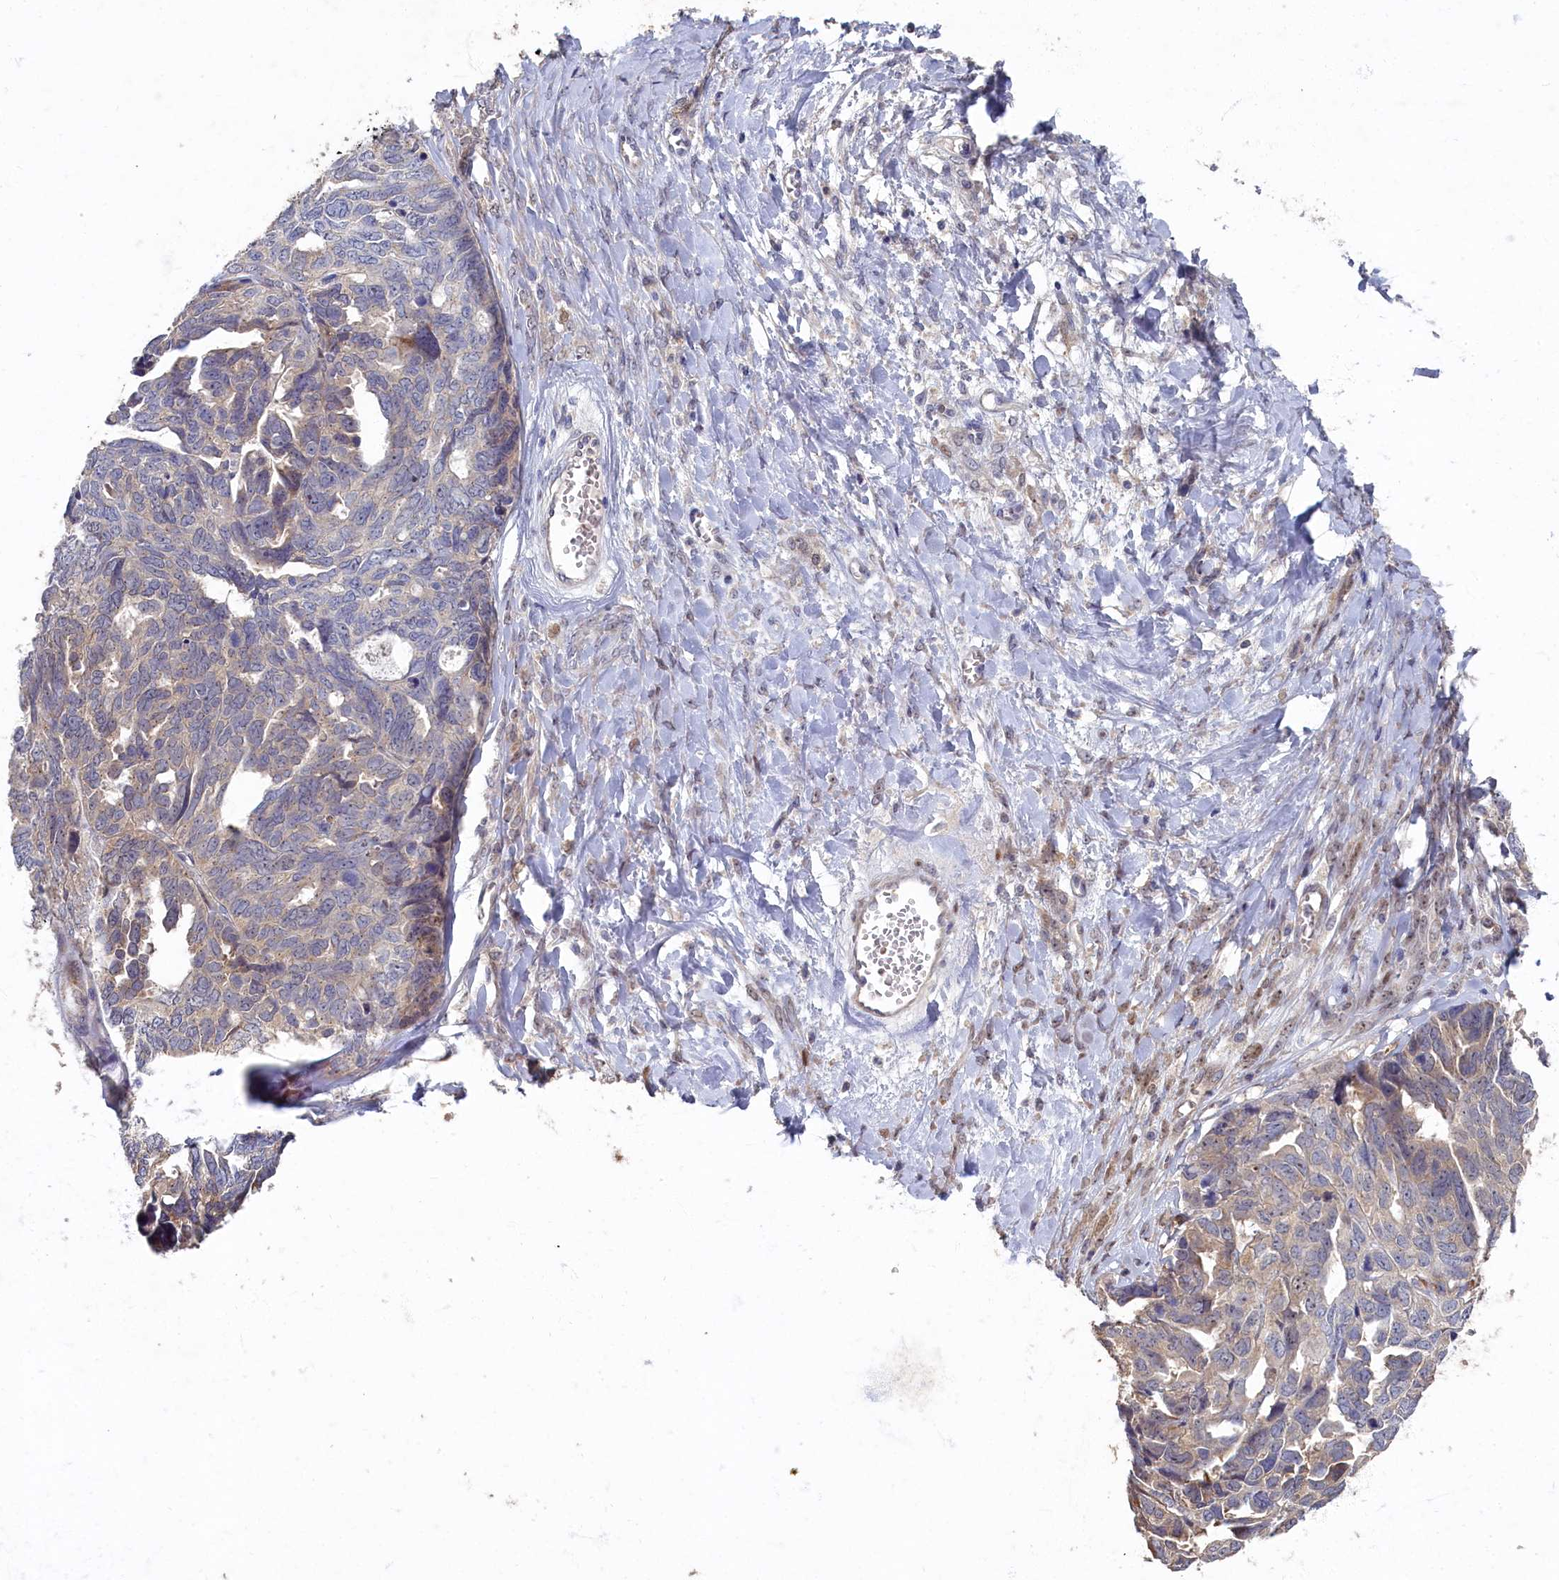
{"staining": {"intensity": "weak", "quantity": "<25%", "location": "cytoplasmic/membranous"}, "tissue": "ovarian cancer", "cell_type": "Tumor cells", "image_type": "cancer", "snomed": [{"axis": "morphology", "description": "Cystadenocarcinoma, serous, NOS"}, {"axis": "topography", "description": "Ovary"}], "caption": "This is an immunohistochemistry histopathology image of human serous cystadenocarcinoma (ovarian). There is no positivity in tumor cells.", "gene": "HUNK", "patient": {"sex": "female", "age": 79}}